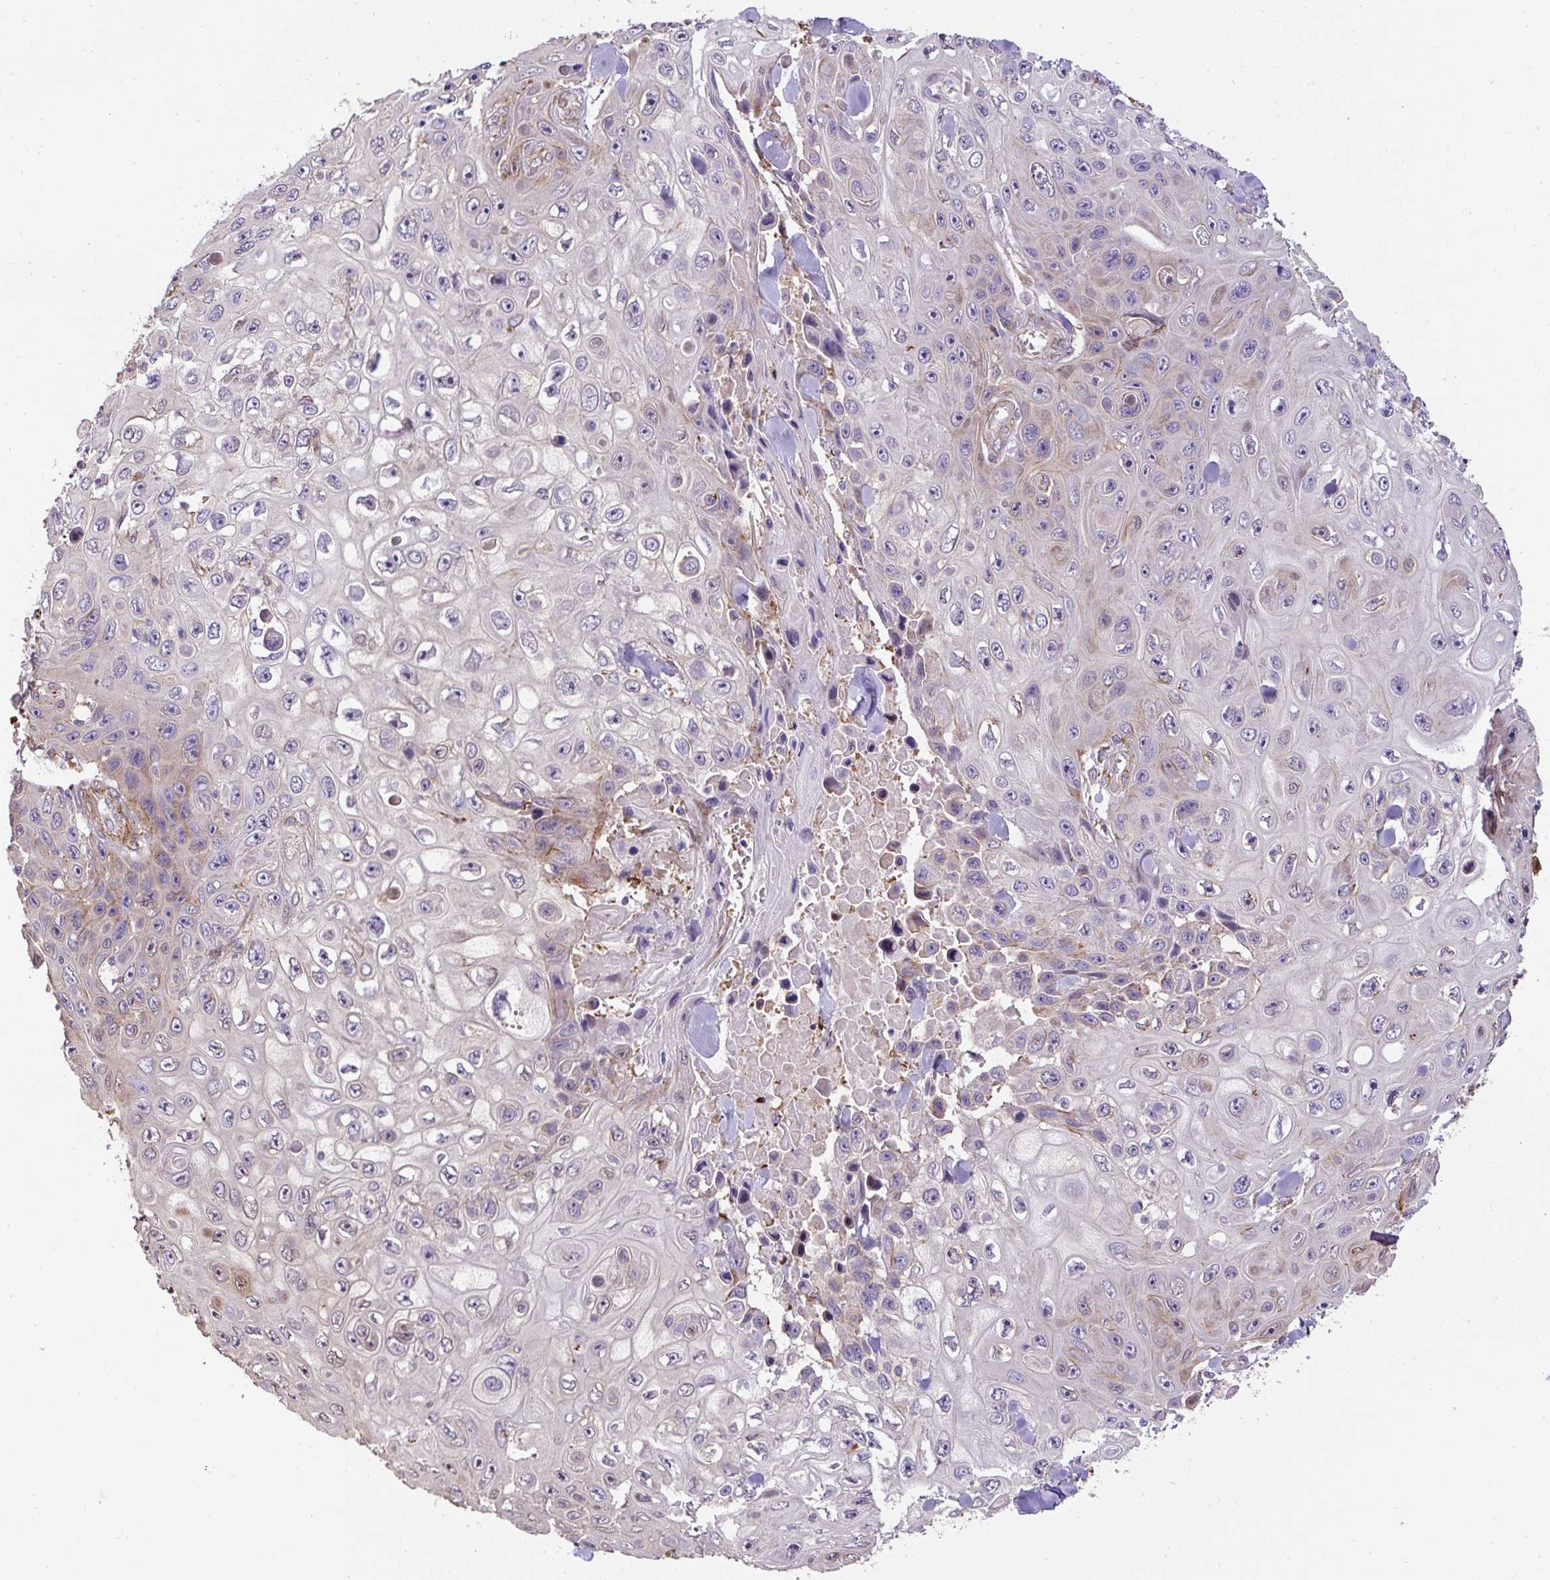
{"staining": {"intensity": "weak", "quantity": "<25%", "location": "cytoplasmic/membranous"}, "tissue": "skin cancer", "cell_type": "Tumor cells", "image_type": "cancer", "snomed": [{"axis": "morphology", "description": "Squamous cell carcinoma, NOS"}, {"axis": "topography", "description": "Skin"}], "caption": "There is no significant expression in tumor cells of skin squamous cell carcinoma.", "gene": "RNF170", "patient": {"sex": "male", "age": 82}}